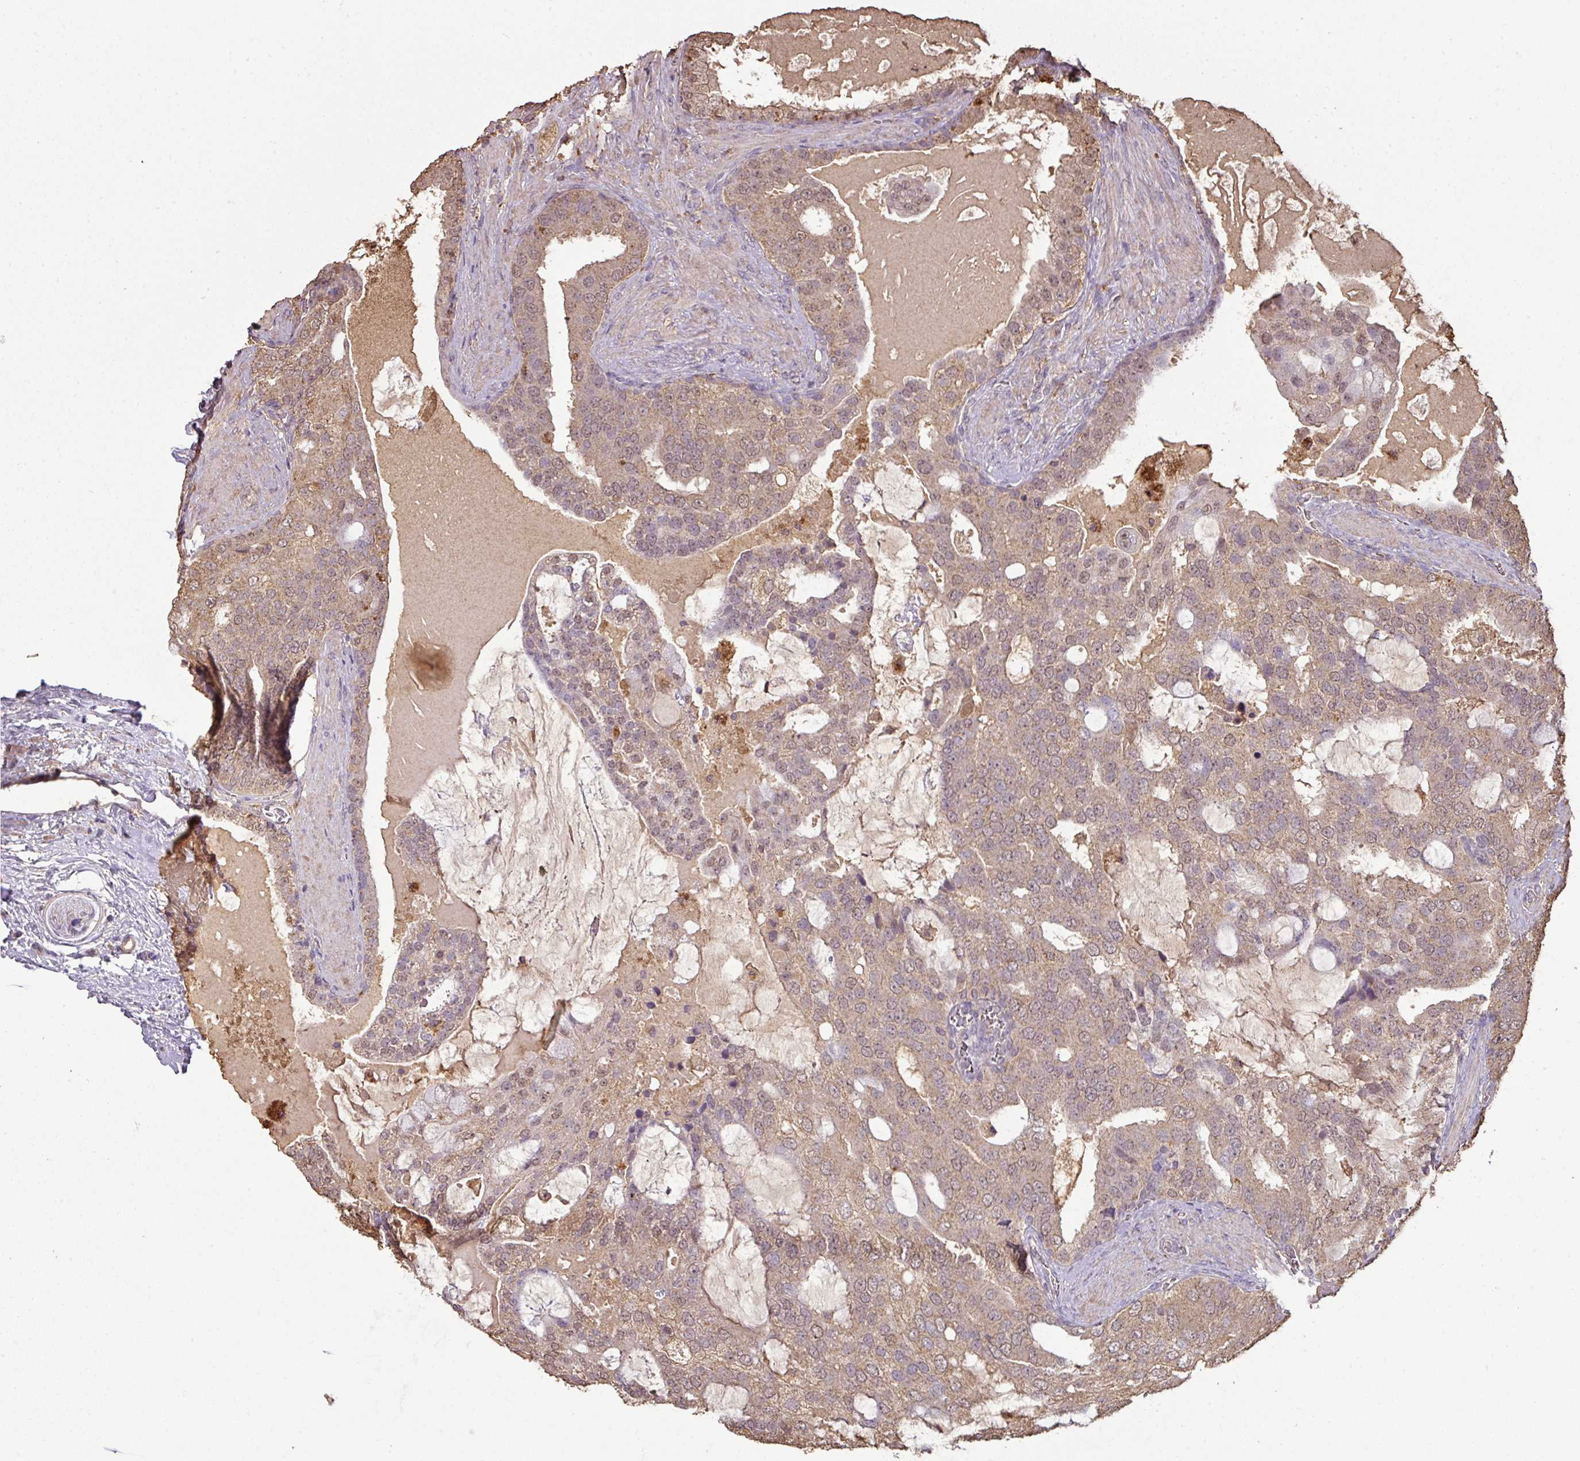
{"staining": {"intensity": "weak", "quantity": "25%-75%", "location": "cytoplasmic/membranous"}, "tissue": "prostate cancer", "cell_type": "Tumor cells", "image_type": "cancer", "snomed": [{"axis": "morphology", "description": "Adenocarcinoma, High grade"}, {"axis": "topography", "description": "Prostate"}], "caption": "Prostate cancer stained with a protein marker exhibits weak staining in tumor cells.", "gene": "ATAT1", "patient": {"sex": "male", "age": 55}}